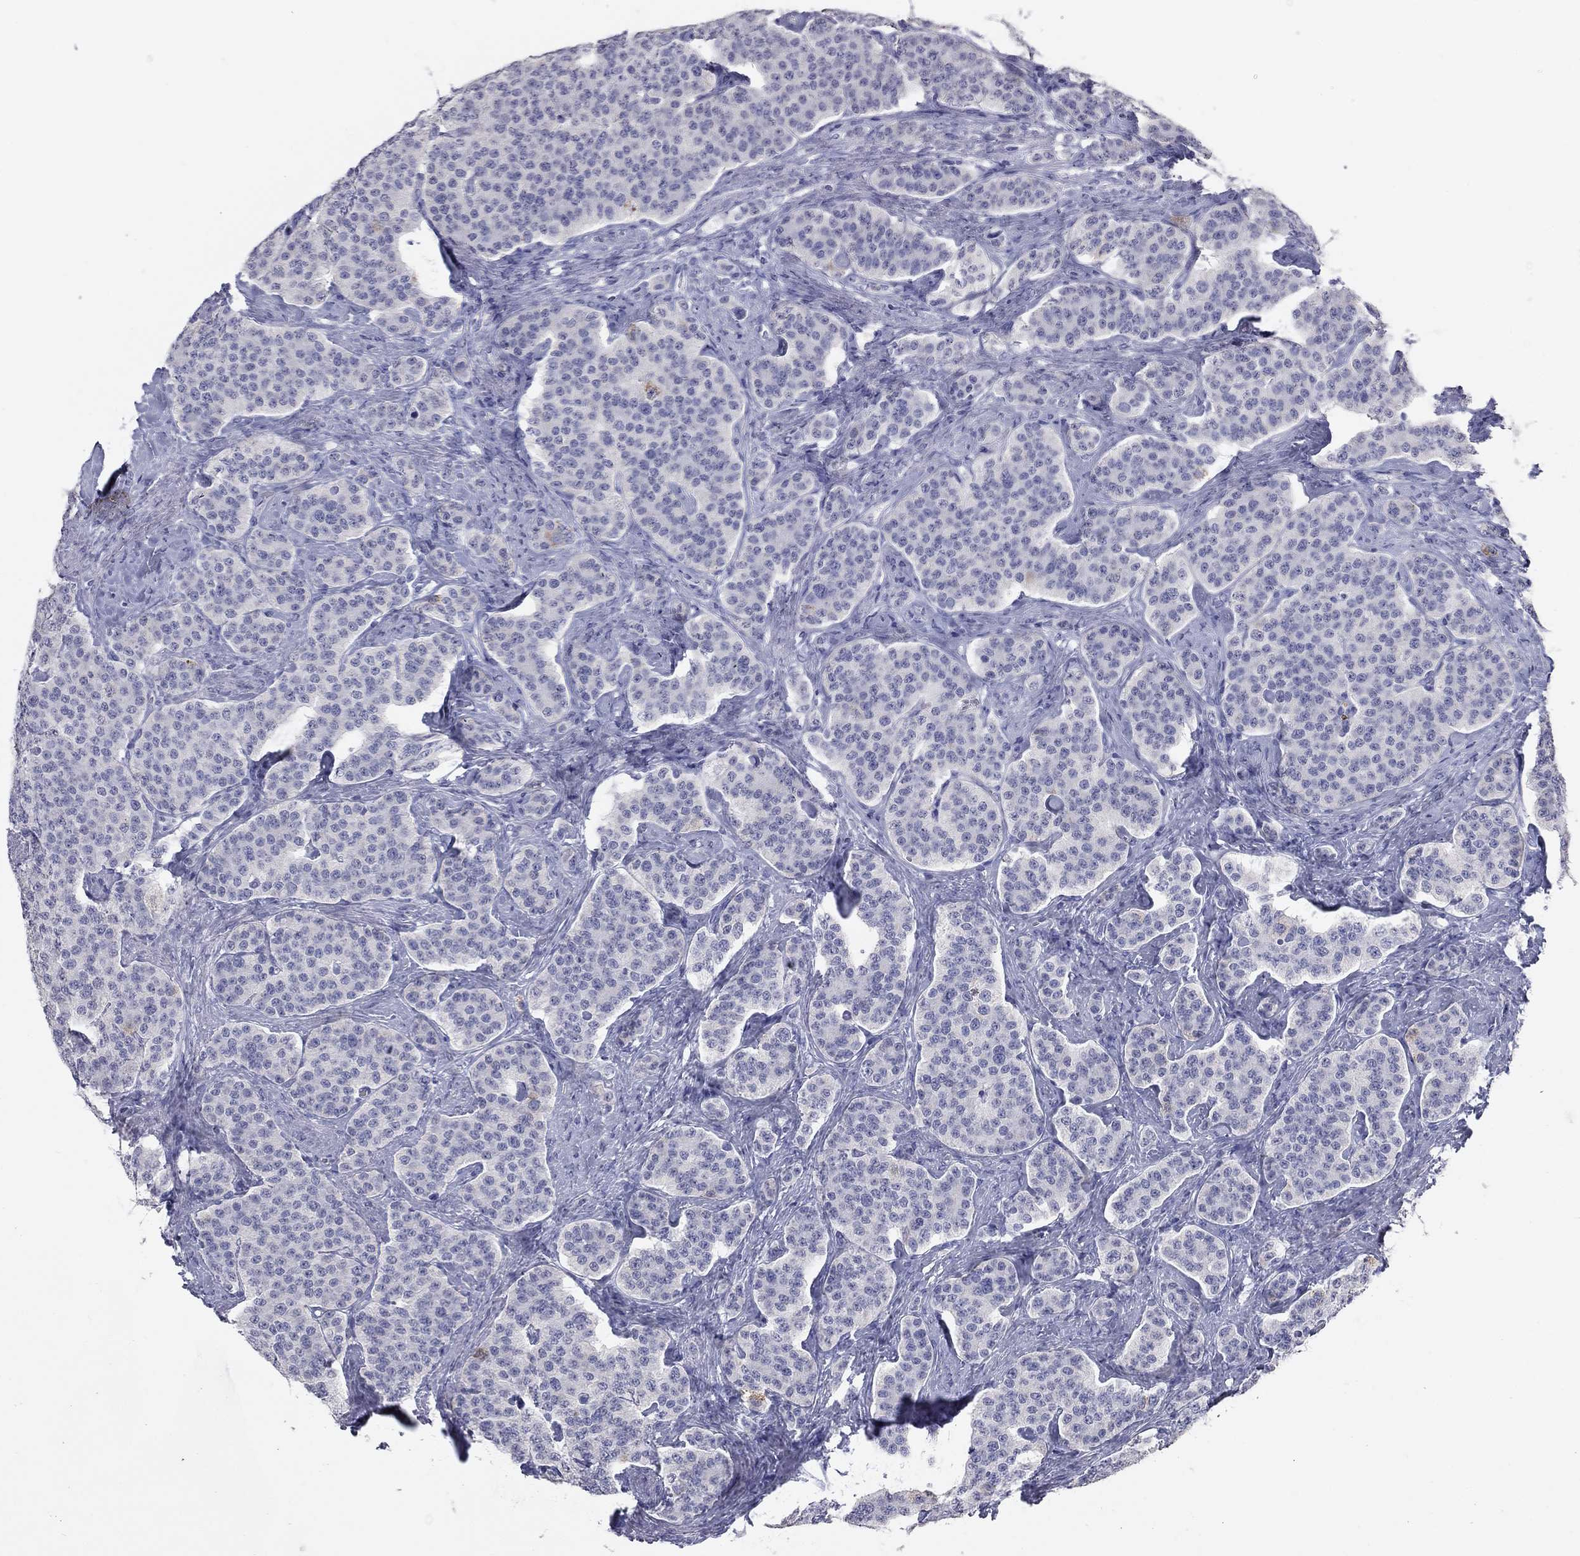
{"staining": {"intensity": "negative", "quantity": "none", "location": "none"}, "tissue": "carcinoid", "cell_type": "Tumor cells", "image_type": "cancer", "snomed": [{"axis": "morphology", "description": "Carcinoid, malignant, NOS"}, {"axis": "topography", "description": "Small intestine"}], "caption": "This is an immunohistochemistry photomicrograph of carcinoid. There is no positivity in tumor cells.", "gene": "KRT75", "patient": {"sex": "female", "age": 58}}